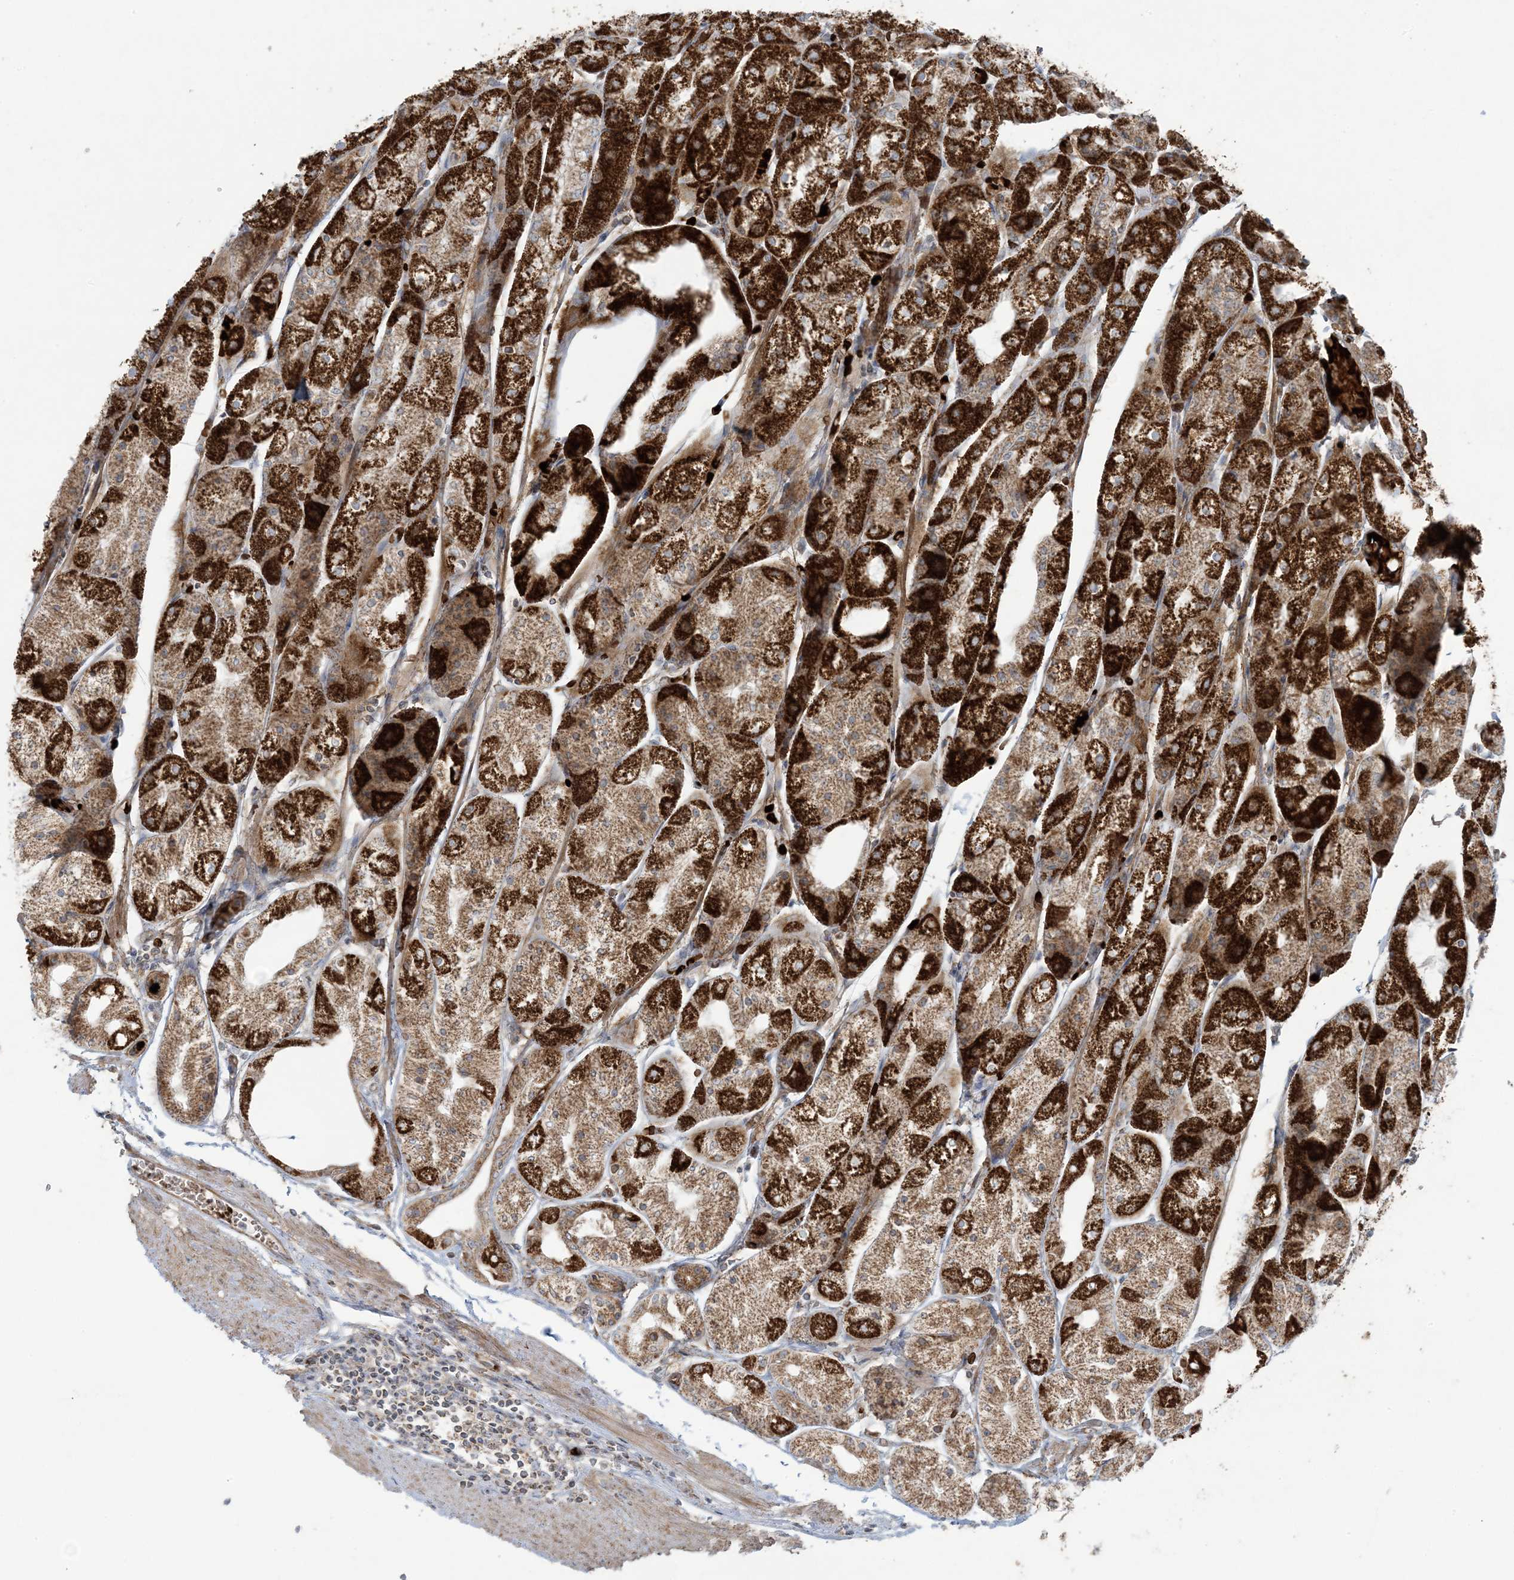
{"staining": {"intensity": "strong", "quantity": ">75%", "location": "cytoplasmic/membranous"}, "tissue": "stomach", "cell_type": "Glandular cells", "image_type": "normal", "snomed": [{"axis": "morphology", "description": "Normal tissue, NOS"}, {"axis": "topography", "description": "Stomach, upper"}], "caption": "The micrograph exhibits staining of benign stomach, revealing strong cytoplasmic/membranous protein expression (brown color) within glandular cells.", "gene": "PIK3R4", "patient": {"sex": "male", "age": 72}}